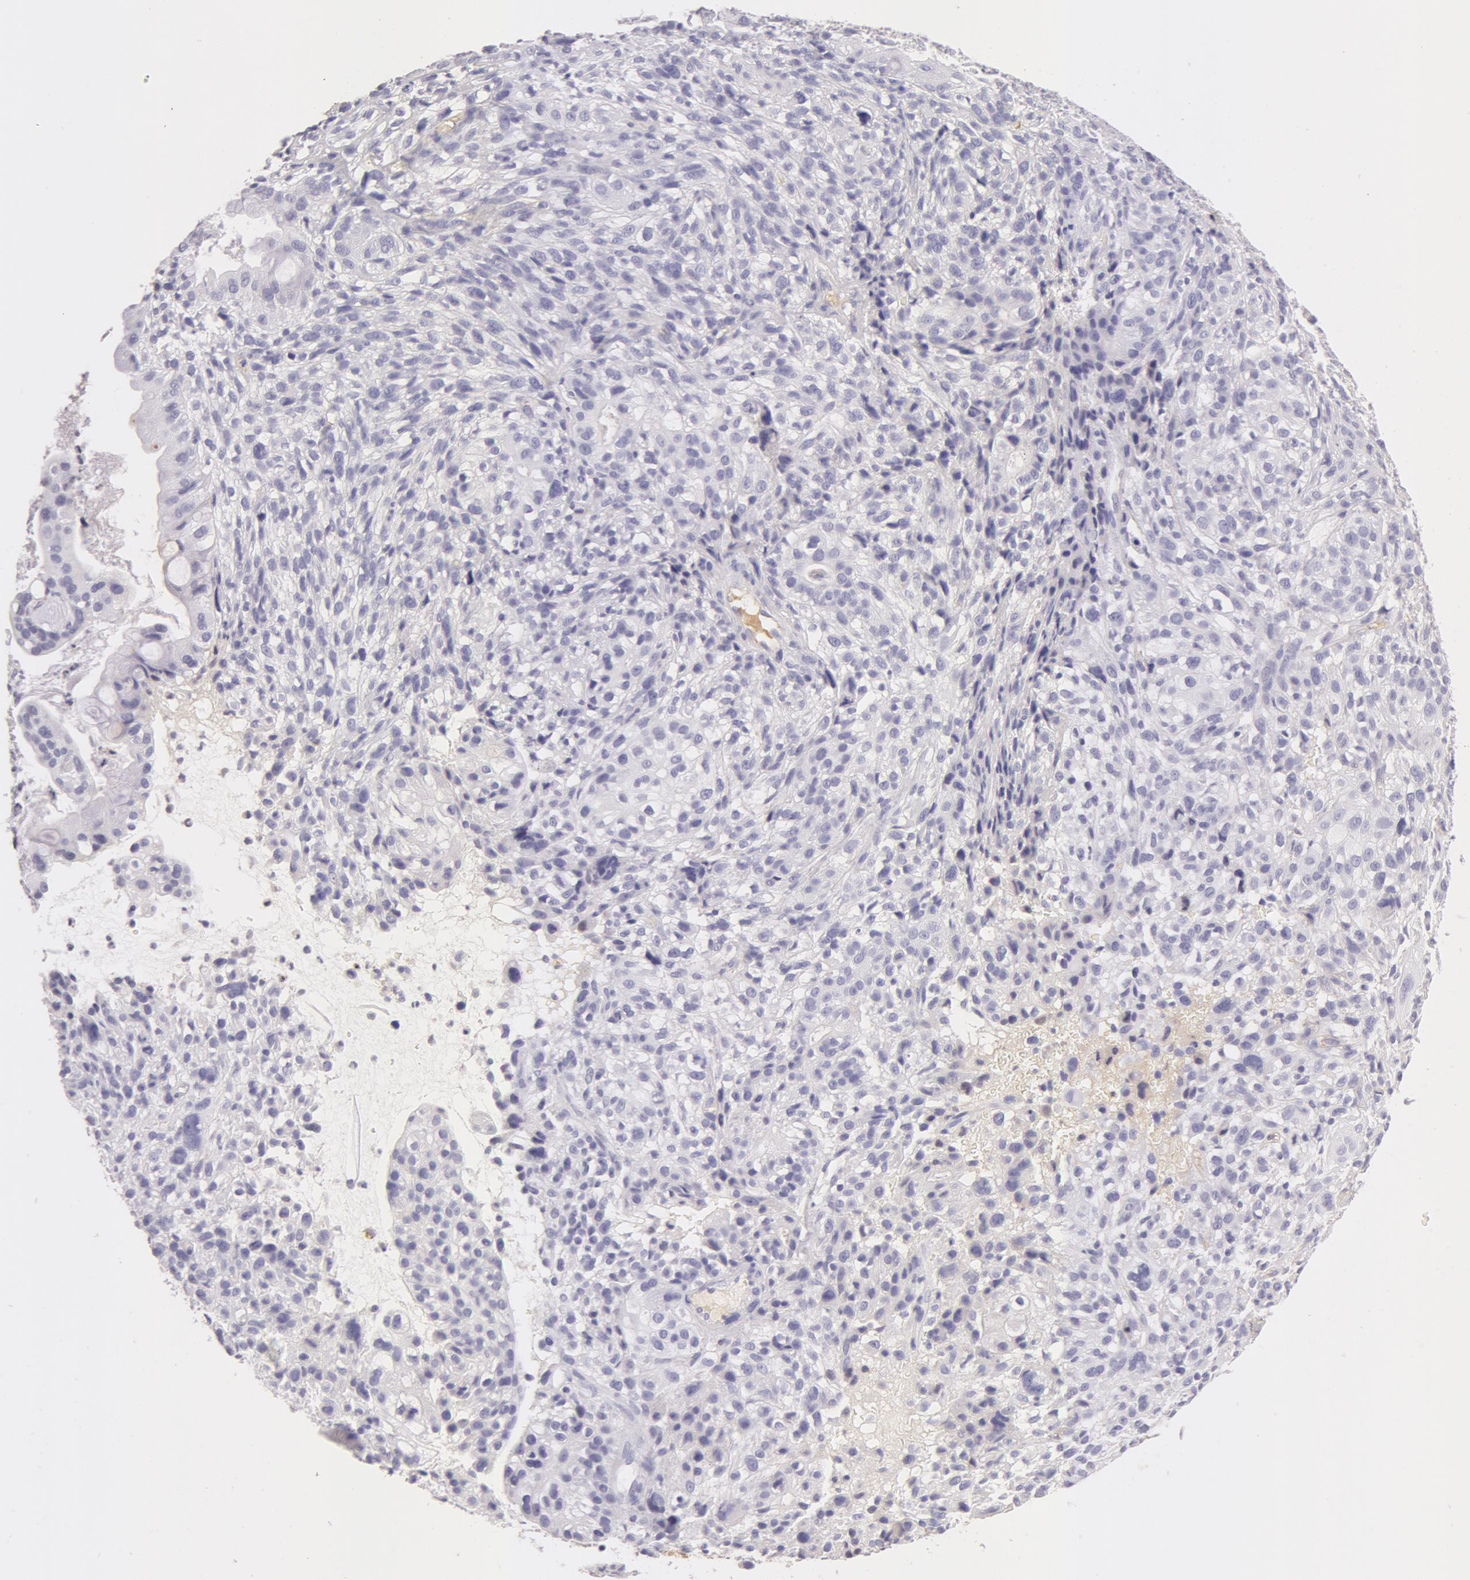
{"staining": {"intensity": "negative", "quantity": "none", "location": "none"}, "tissue": "cervical cancer", "cell_type": "Tumor cells", "image_type": "cancer", "snomed": [{"axis": "morphology", "description": "Adenocarcinoma, NOS"}, {"axis": "topography", "description": "Cervix"}], "caption": "DAB immunohistochemical staining of human cervical cancer demonstrates no significant positivity in tumor cells.", "gene": "AHSG", "patient": {"sex": "female", "age": 41}}